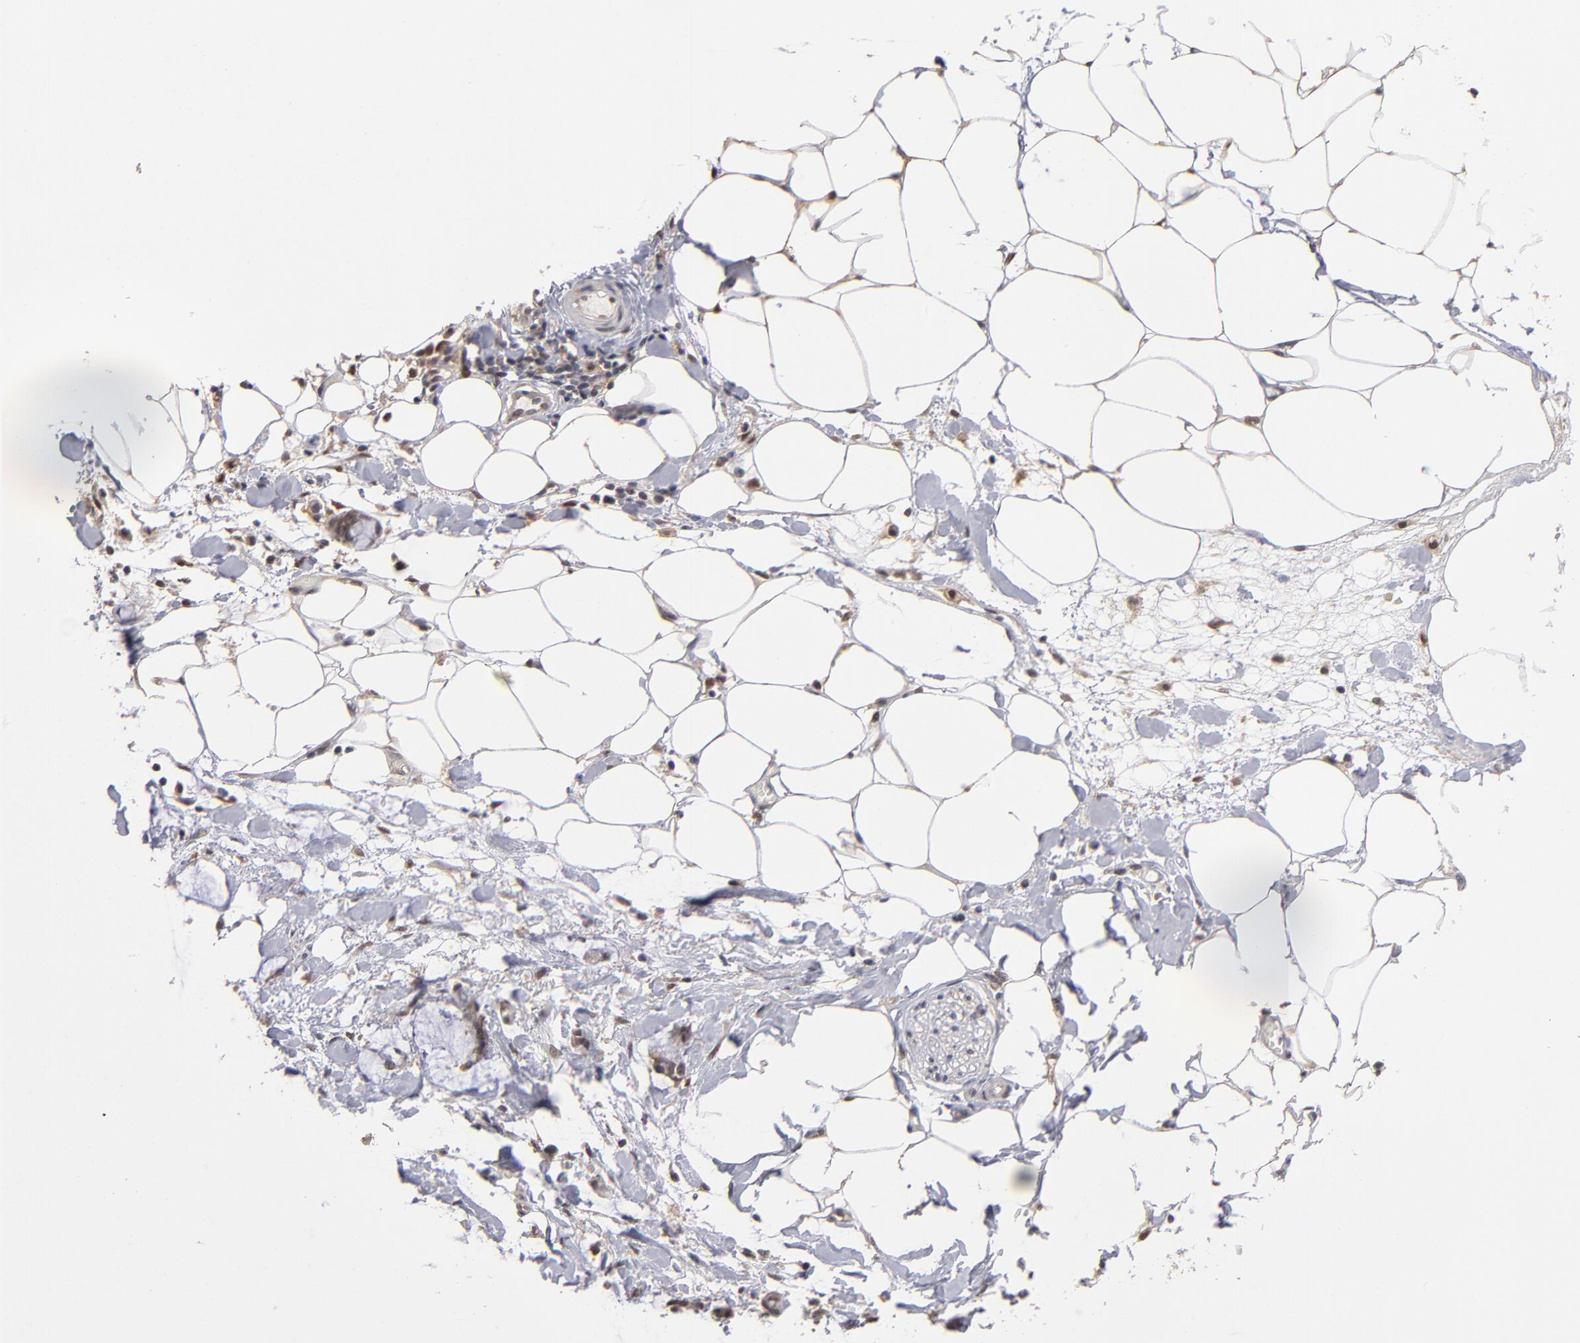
{"staining": {"intensity": "weak", "quantity": "<25%", "location": "cytoplasmic/membranous"}, "tissue": "adipose tissue", "cell_type": "Adipocytes", "image_type": "normal", "snomed": [{"axis": "morphology", "description": "Normal tissue, NOS"}, {"axis": "morphology", "description": "Adenocarcinoma, NOS"}, {"axis": "topography", "description": "Colon"}, {"axis": "topography", "description": "Peripheral nerve tissue"}], "caption": "DAB (3,3'-diaminobenzidine) immunohistochemical staining of unremarkable adipose tissue displays no significant staining in adipocytes.", "gene": "PSMD10", "patient": {"sex": "male", "age": 14}}